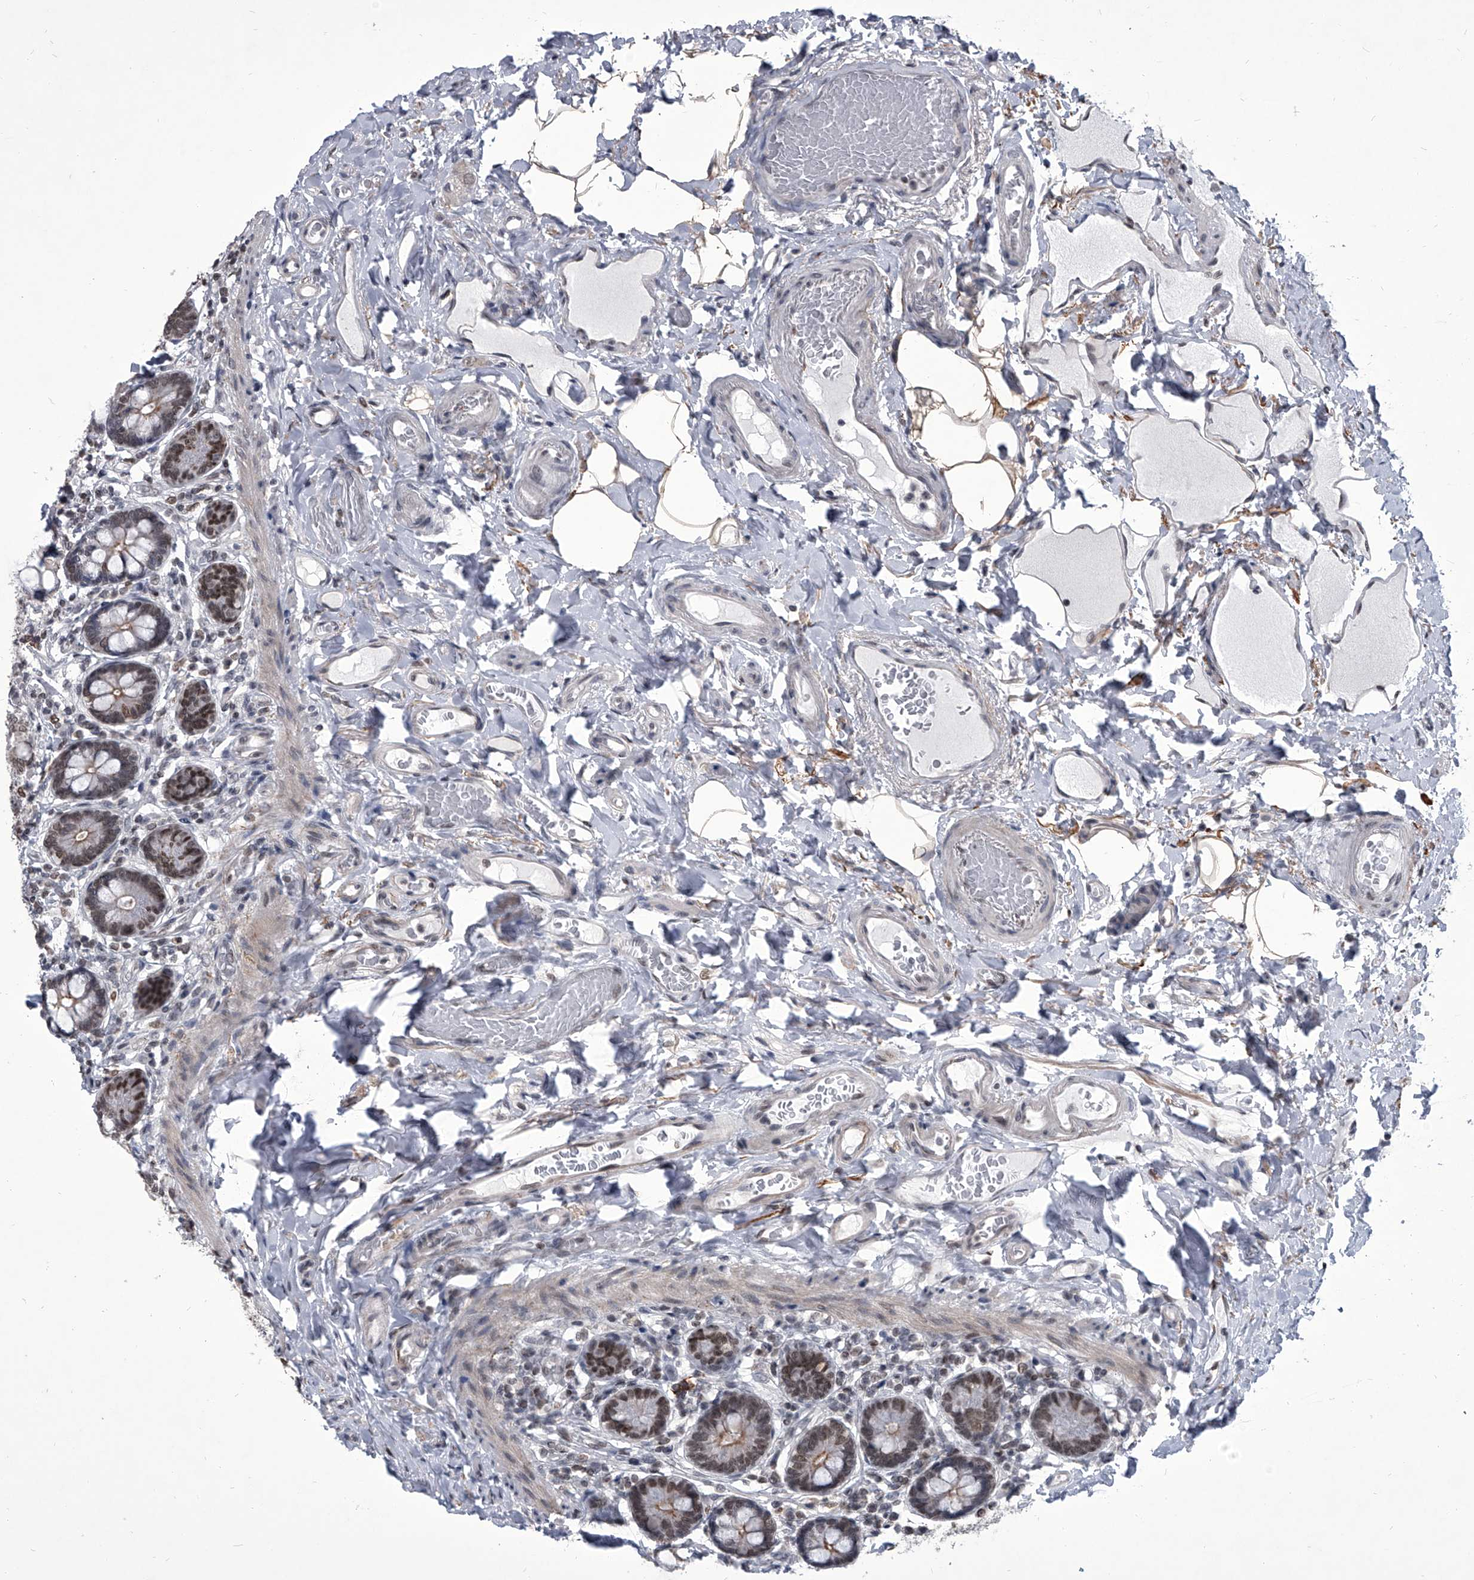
{"staining": {"intensity": "weak", "quantity": "25%-75%", "location": "cytoplasmic/membranous,nuclear"}, "tissue": "small intestine", "cell_type": "Glandular cells", "image_type": "normal", "snomed": [{"axis": "morphology", "description": "Normal tissue, NOS"}, {"axis": "topography", "description": "Small intestine"}], "caption": "DAB (3,3'-diaminobenzidine) immunohistochemical staining of benign human small intestine reveals weak cytoplasmic/membranous,nuclear protein staining in about 25%-75% of glandular cells. Immunohistochemistry stains the protein in brown and the nuclei are stained blue.", "gene": "PPIL4", "patient": {"sex": "female", "age": 64}}